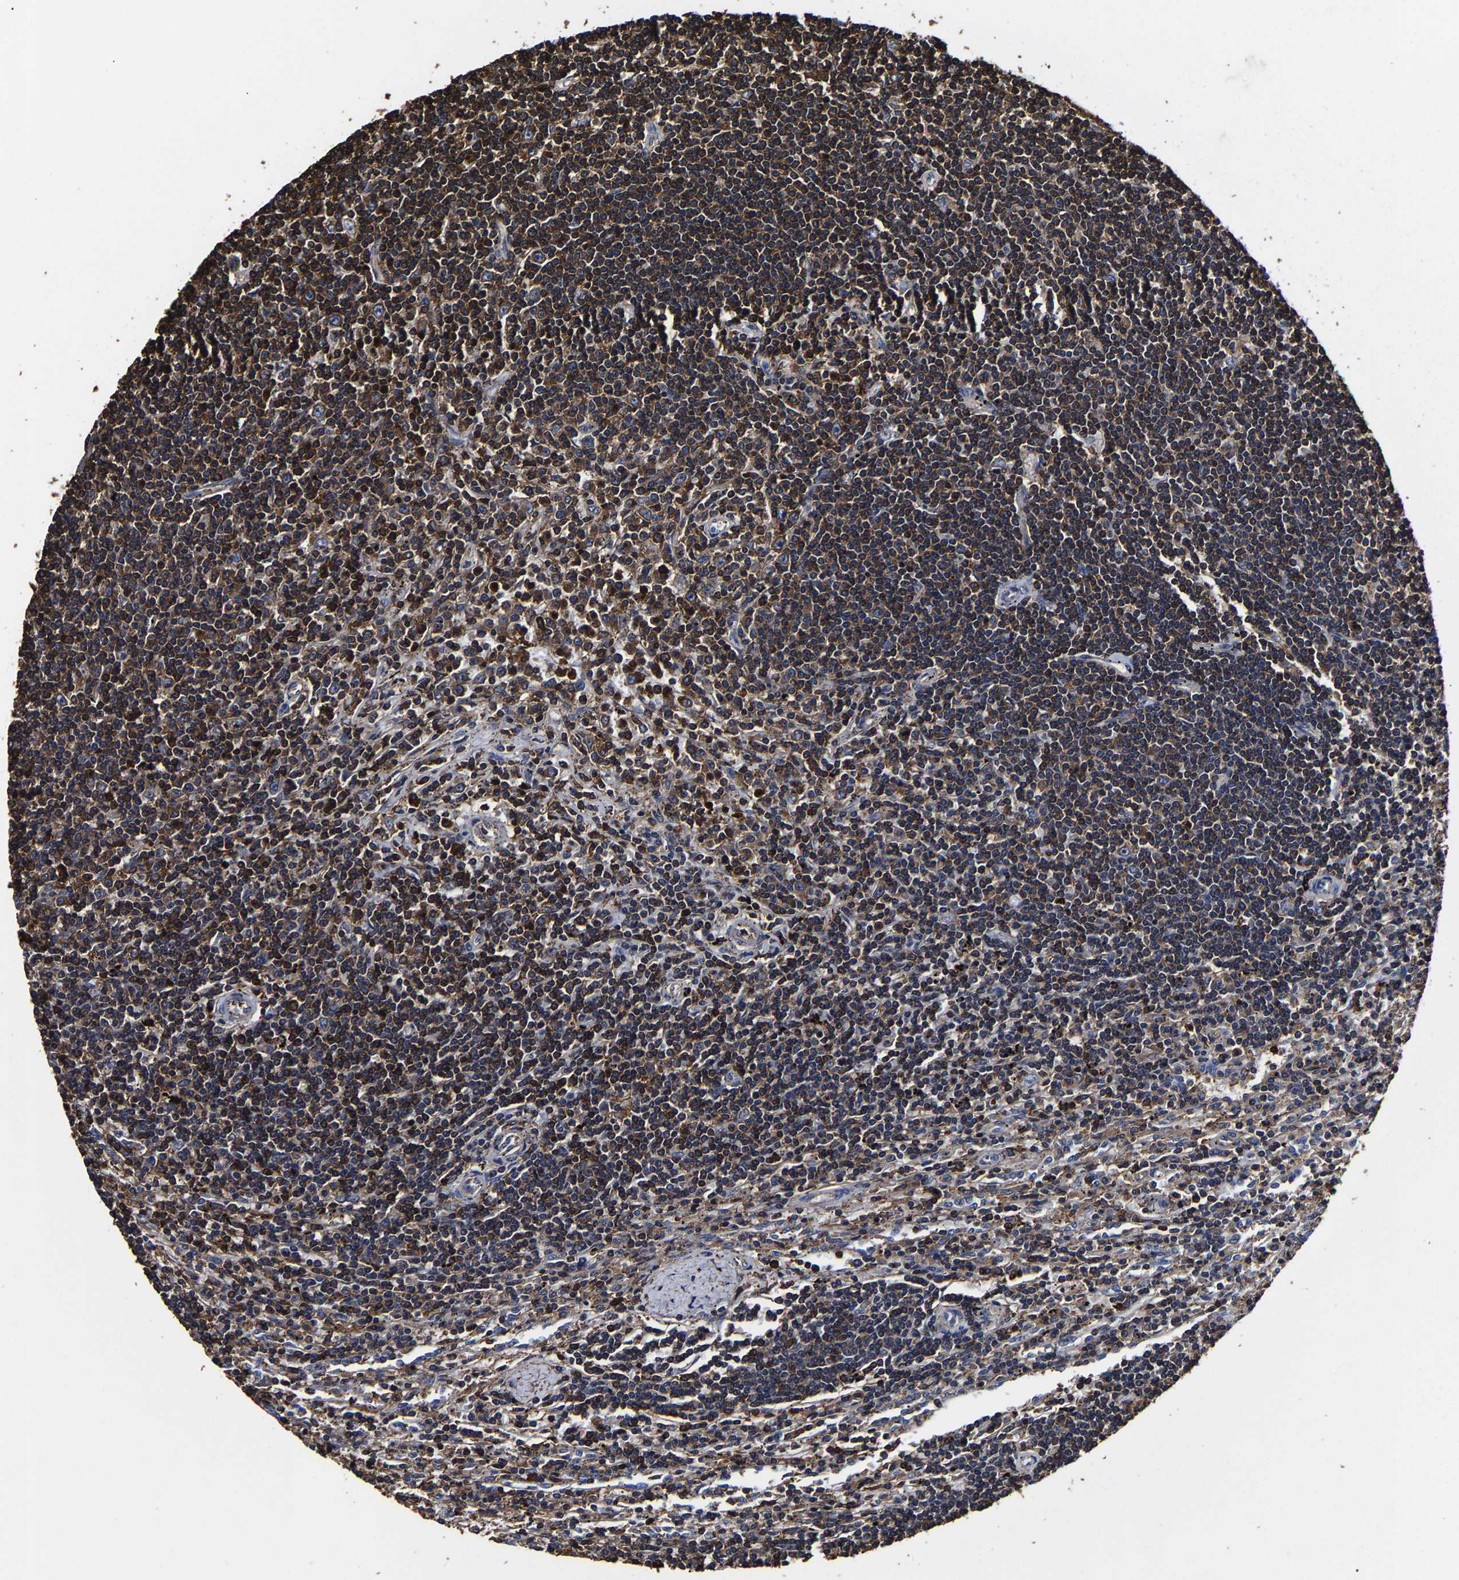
{"staining": {"intensity": "strong", "quantity": "25%-75%", "location": "cytoplasmic/membranous"}, "tissue": "lymphoma", "cell_type": "Tumor cells", "image_type": "cancer", "snomed": [{"axis": "morphology", "description": "Malignant lymphoma, non-Hodgkin's type, Low grade"}, {"axis": "topography", "description": "Spleen"}], "caption": "There is high levels of strong cytoplasmic/membranous staining in tumor cells of malignant lymphoma, non-Hodgkin's type (low-grade), as demonstrated by immunohistochemical staining (brown color).", "gene": "SSH3", "patient": {"sex": "male", "age": 76}}